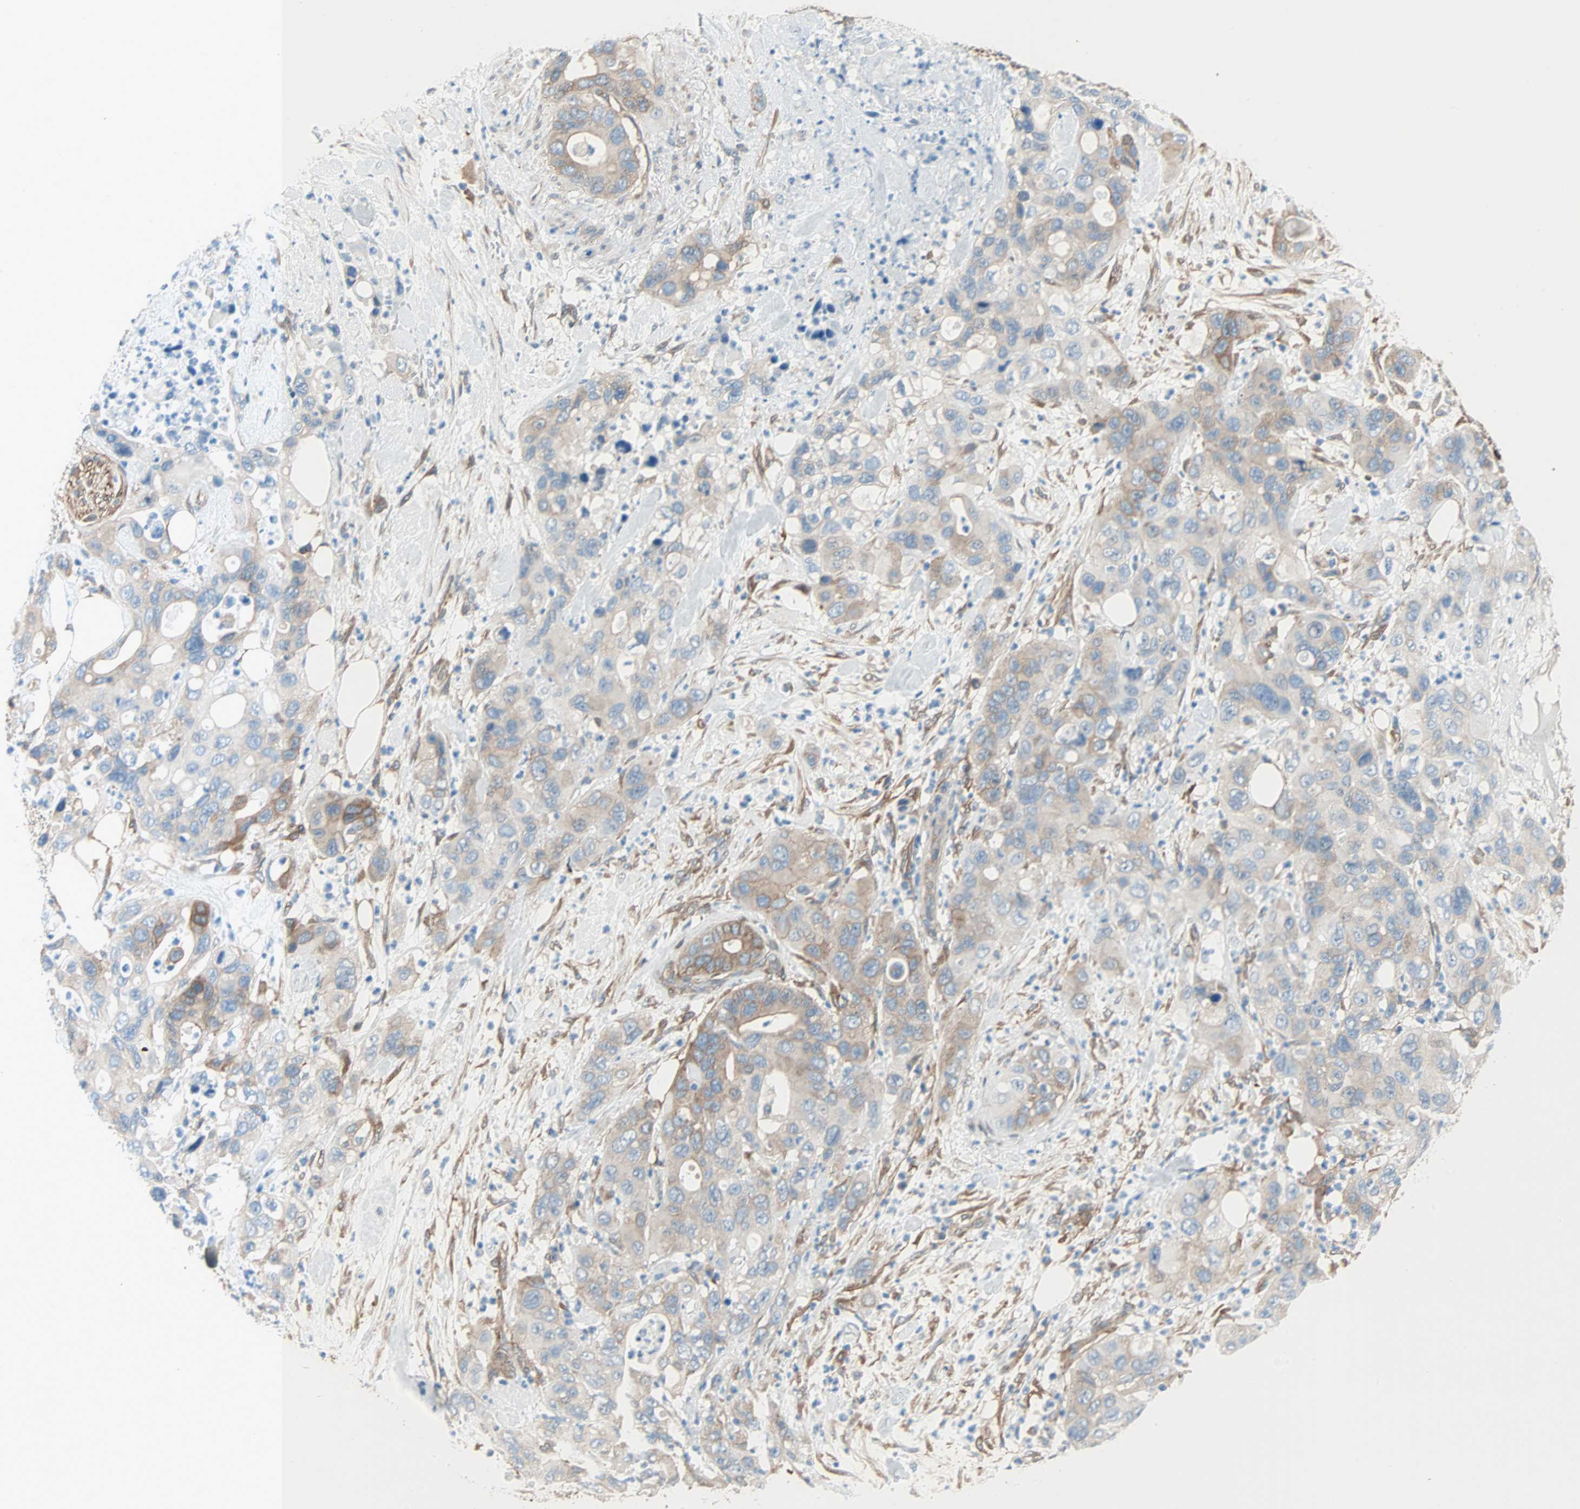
{"staining": {"intensity": "moderate", "quantity": ">75%", "location": "cytoplasmic/membranous"}, "tissue": "pancreatic cancer", "cell_type": "Tumor cells", "image_type": "cancer", "snomed": [{"axis": "morphology", "description": "Adenocarcinoma, NOS"}, {"axis": "topography", "description": "Pancreas"}], "caption": "Human pancreatic cancer (adenocarcinoma) stained for a protein (brown) exhibits moderate cytoplasmic/membranous positive staining in approximately >75% of tumor cells.", "gene": "EPB41L2", "patient": {"sex": "female", "age": 71}}